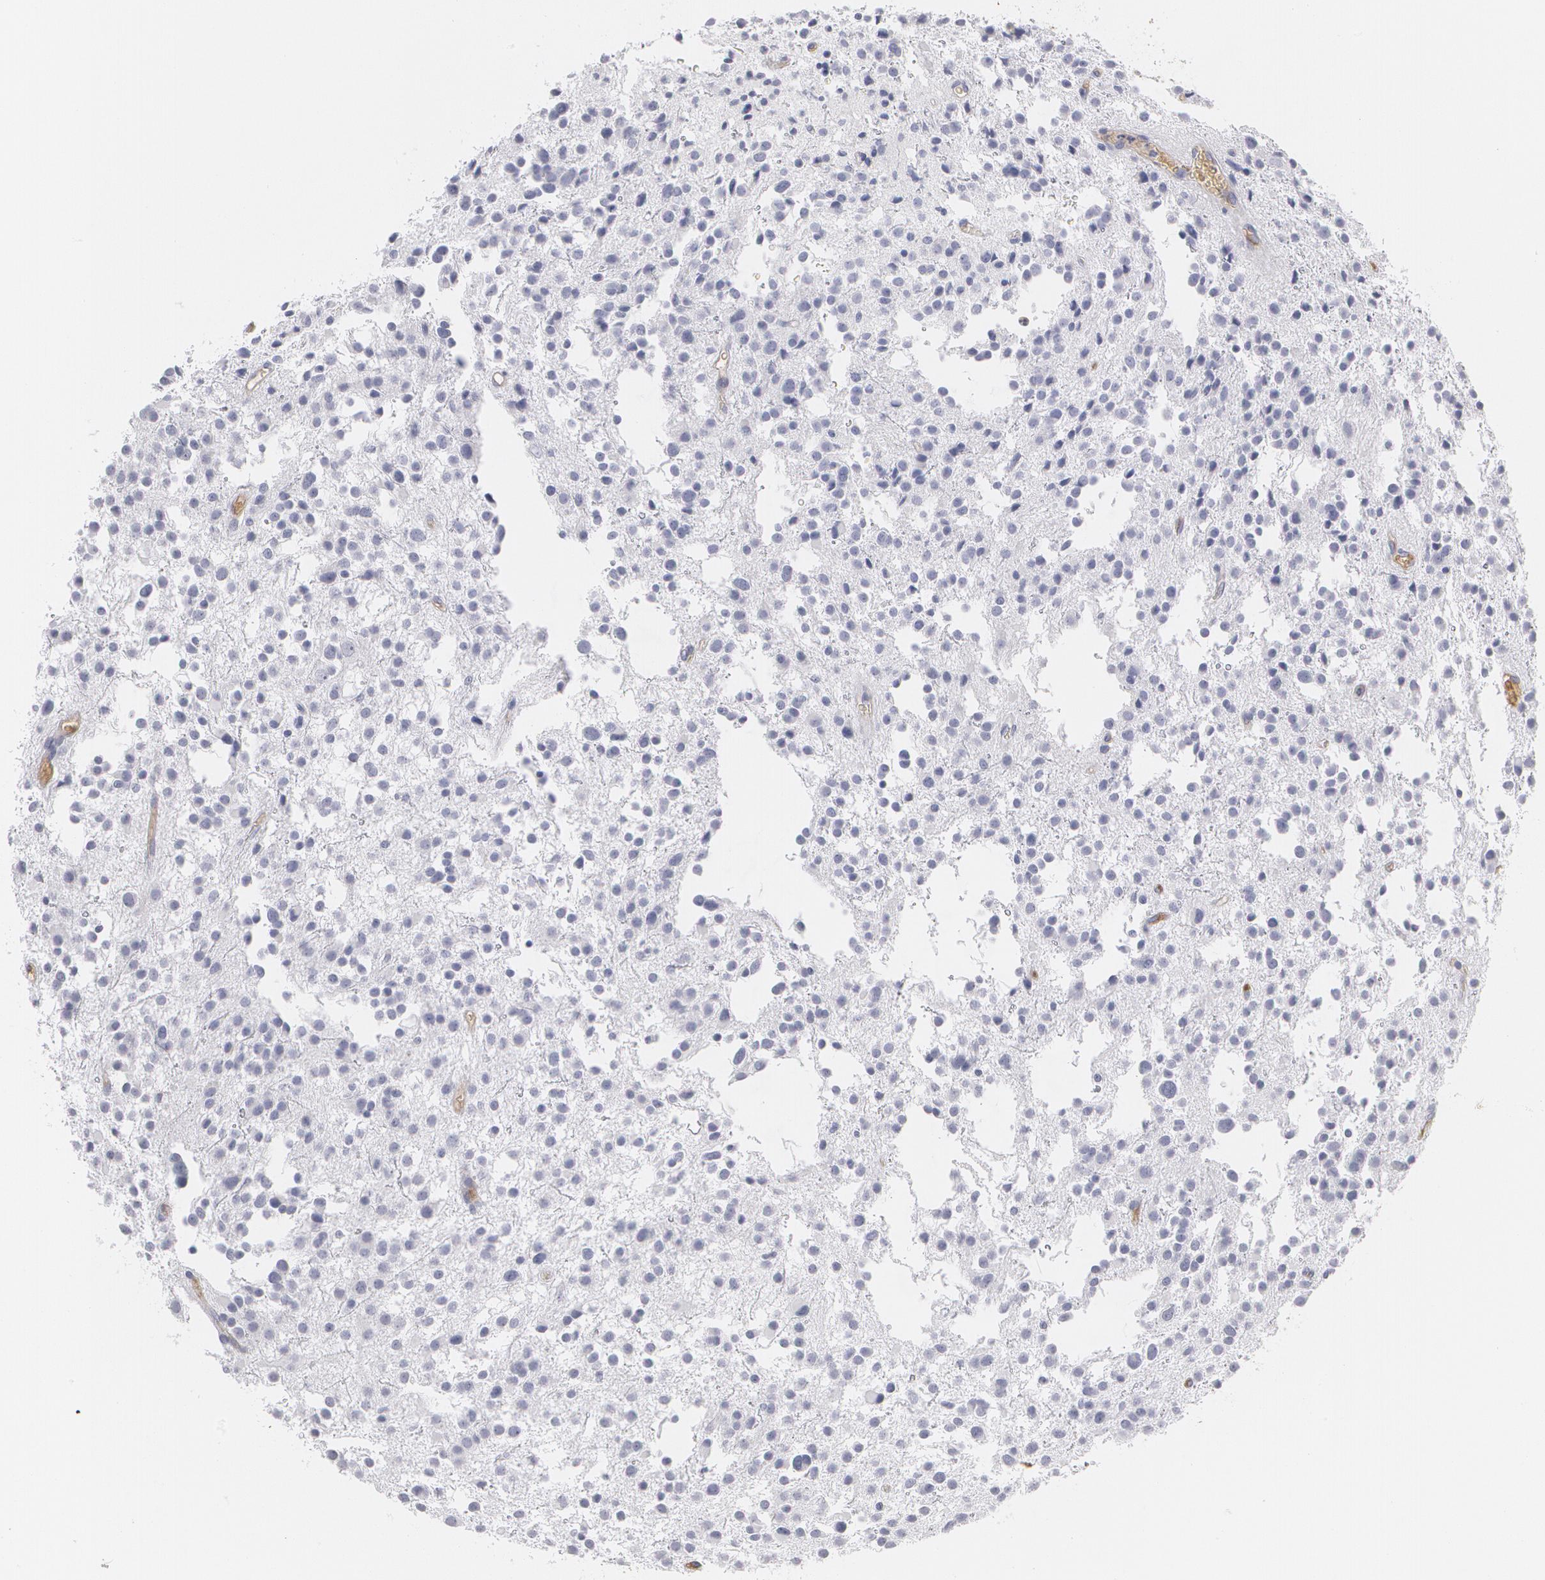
{"staining": {"intensity": "negative", "quantity": "none", "location": "none"}, "tissue": "glioma", "cell_type": "Tumor cells", "image_type": "cancer", "snomed": [{"axis": "morphology", "description": "Glioma, malignant, Low grade"}, {"axis": "topography", "description": "Brain"}], "caption": "A micrograph of human glioma is negative for staining in tumor cells.", "gene": "SERPINA1", "patient": {"sex": "female", "age": 36}}